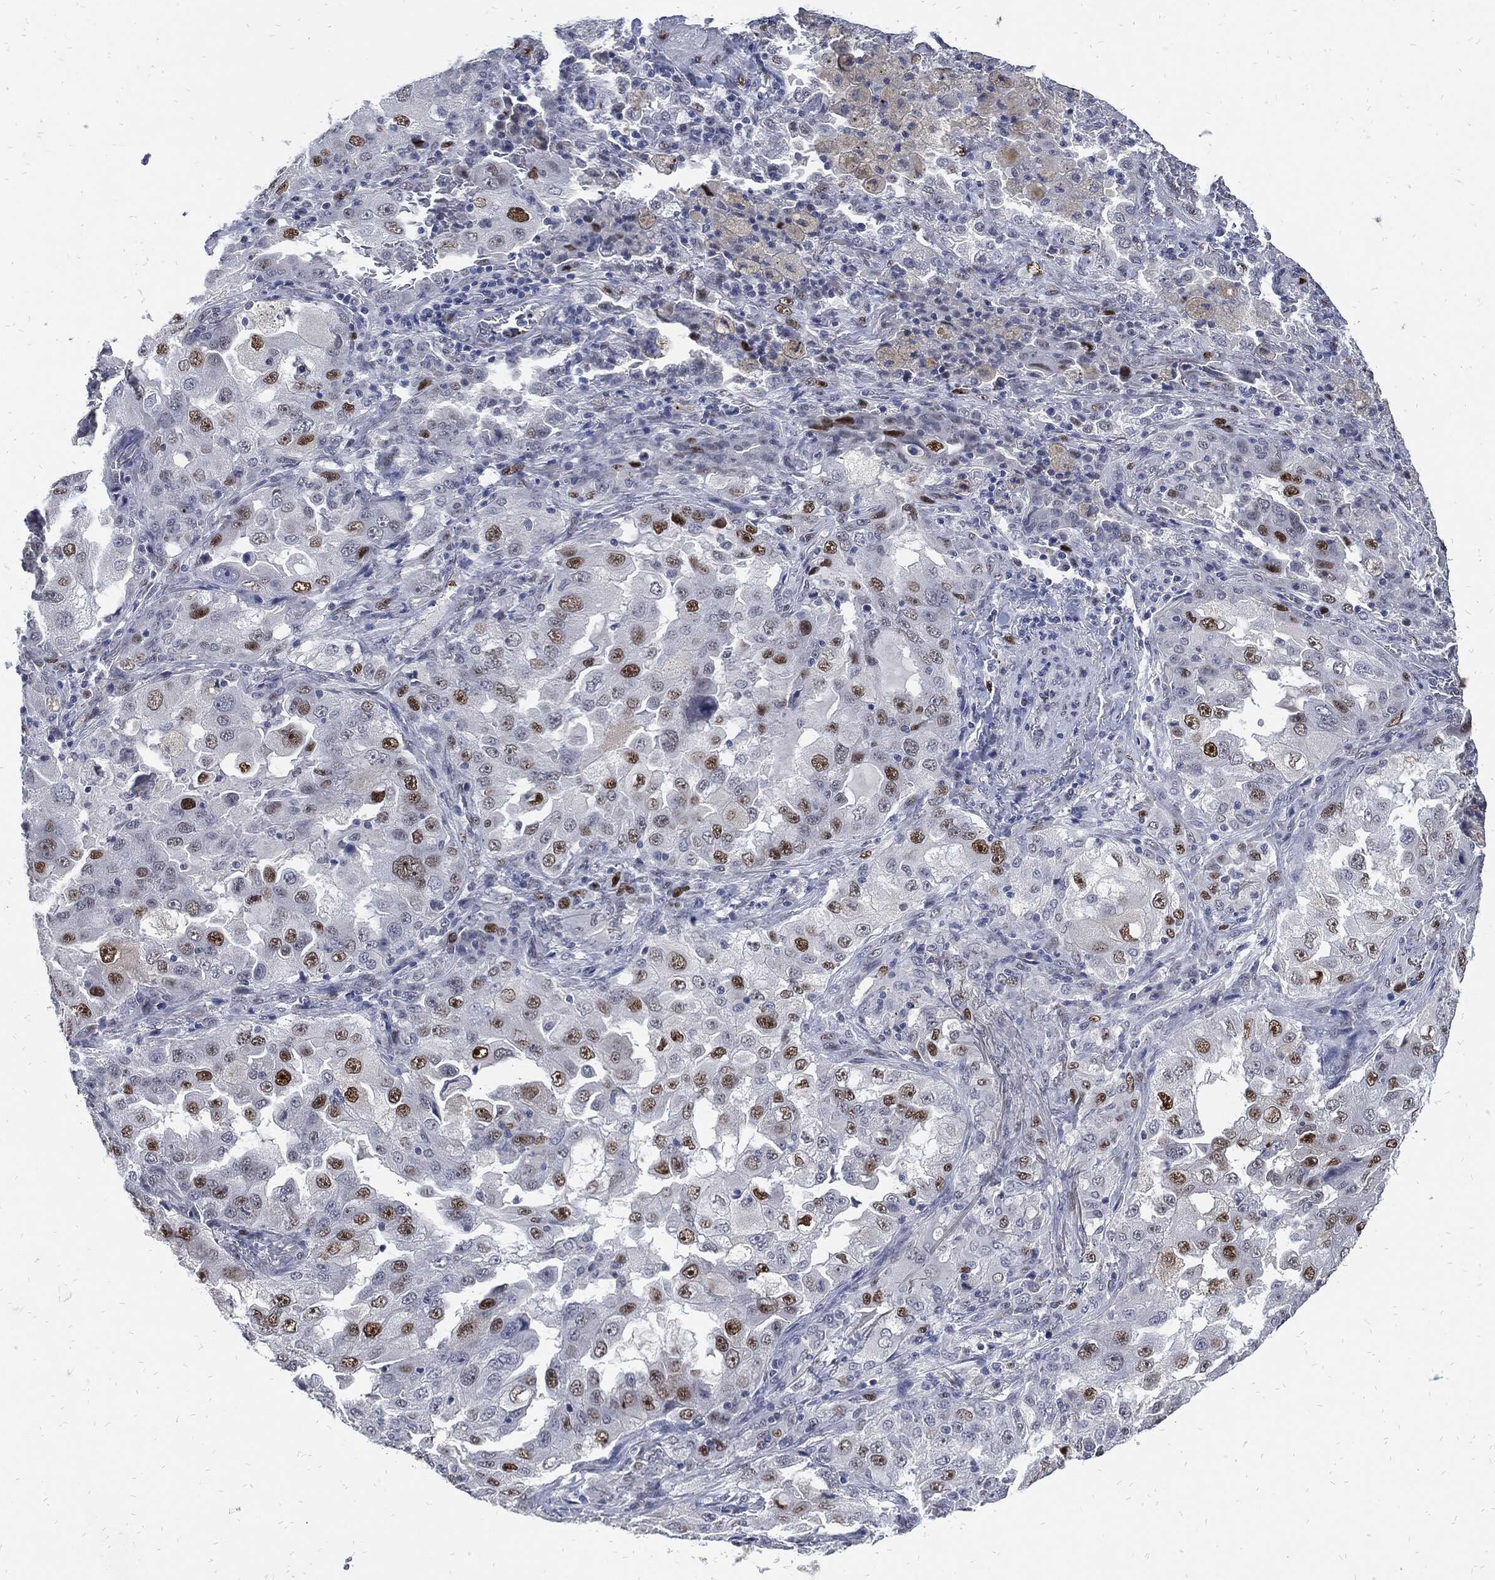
{"staining": {"intensity": "strong", "quantity": "<25%", "location": "nuclear"}, "tissue": "lung cancer", "cell_type": "Tumor cells", "image_type": "cancer", "snomed": [{"axis": "morphology", "description": "Adenocarcinoma, NOS"}, {"axis": "topography", "description": "Lung"}], "caption": "Strong nuclear protein positivity is present in about <25% of tumor cells in lung adenocarcinoma.", "gene": "NBN", "patient": {"sex": "female", "age": 61}}